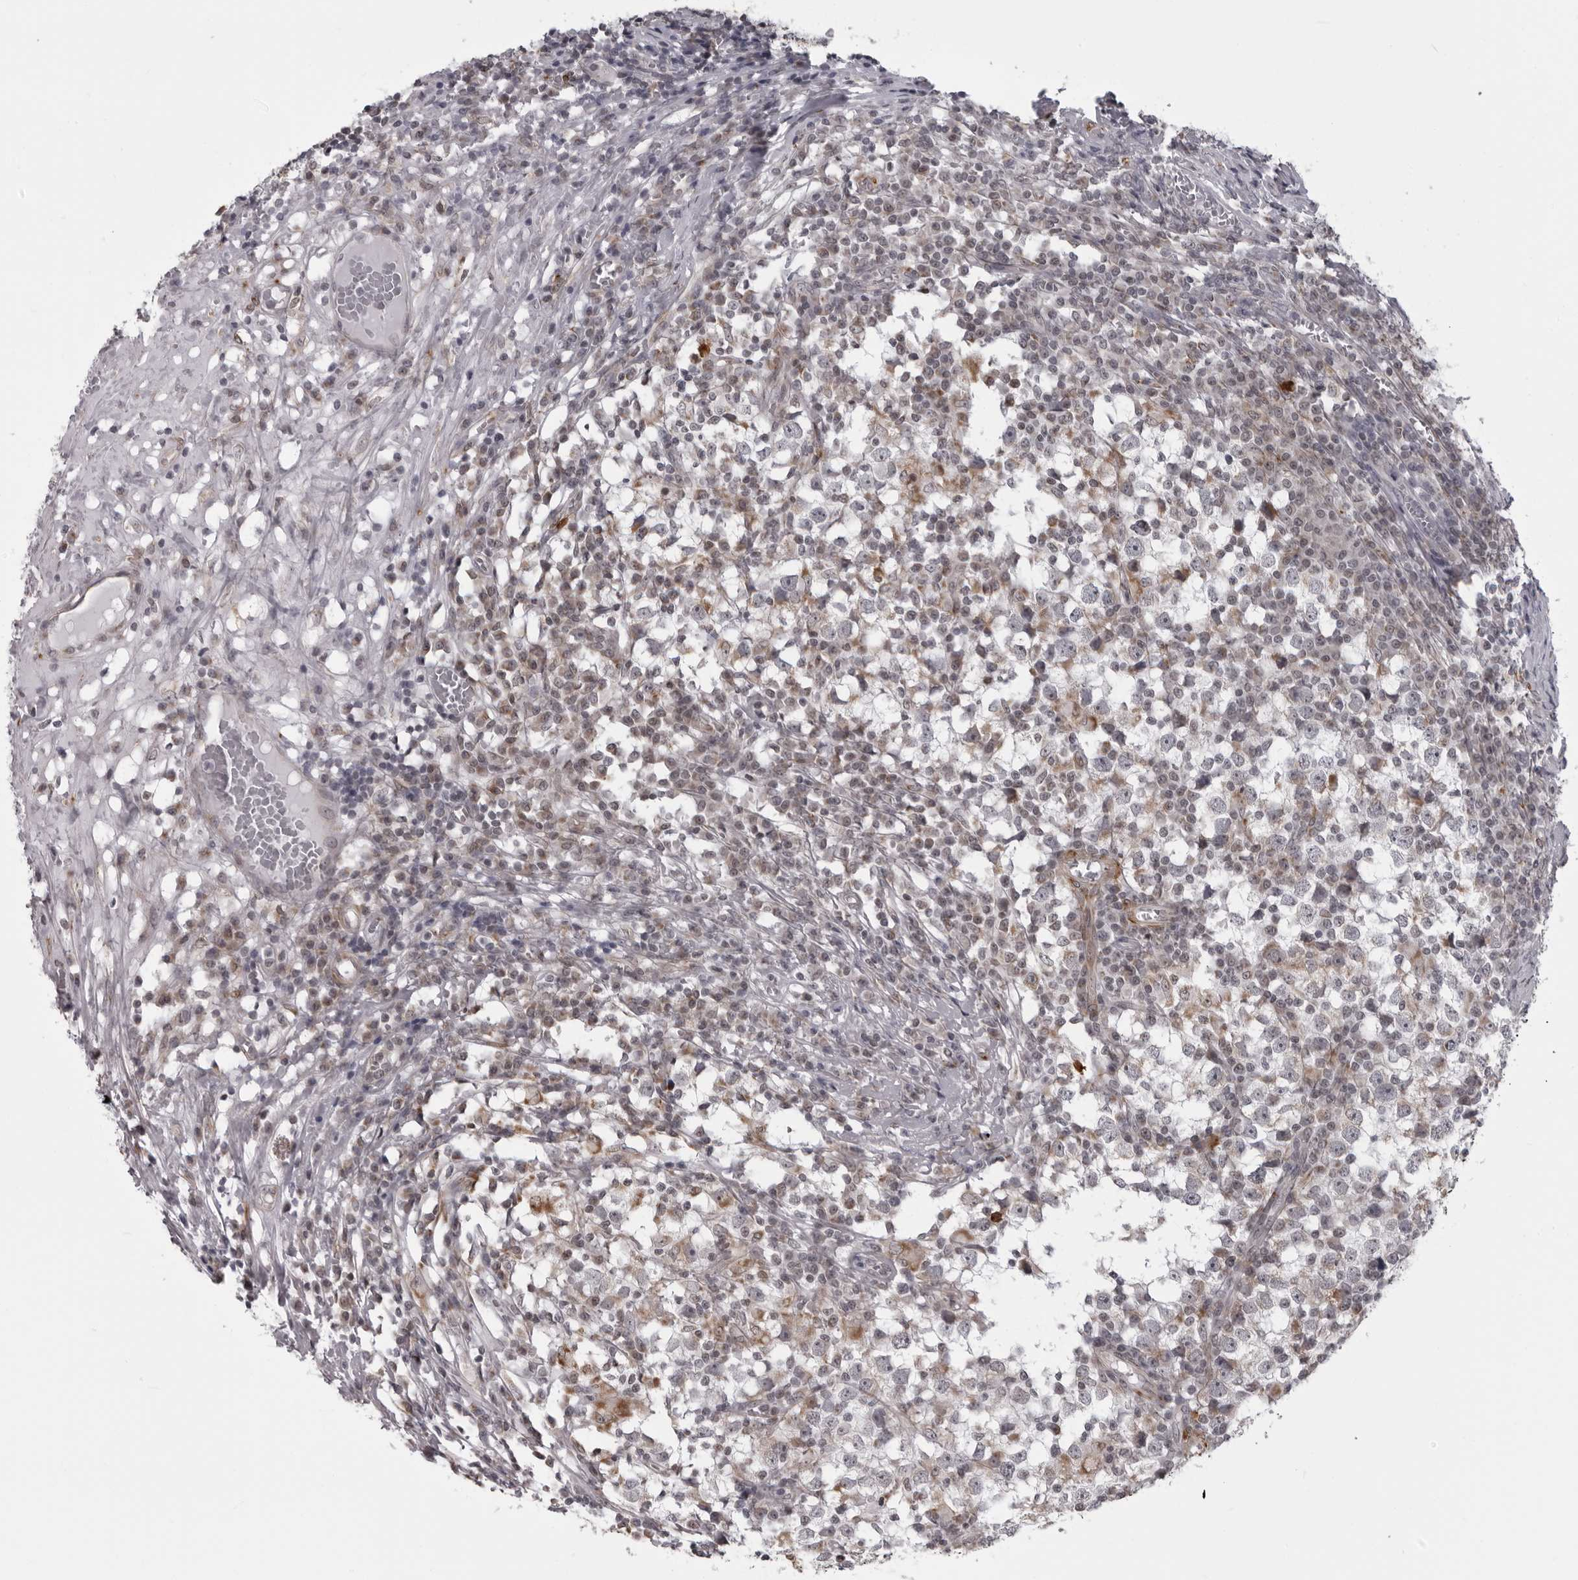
{"staining": {"intensity": "moderate", "quantity": "<25%", "location": "cytoplasmic/membranous"}, "tissue": "testis cancer", "cell_type": "Tumor cells", "image_type": "cancer", "snomed": [{"axis": "morphology", "description": "Seminoma, NOS"}, {"axis": "topography", "description": "Testis"}], "caption": "Immunohistochemical staining of testis seminoma exhibits low levels of moderate cytoplasmic/membranous positivity in about <25% of tumor cells. The protein is stained brown, and the nuclei are stained in blue (DAB IHC with brightfield microscopy, high magnification).", "gene": "RTCA", "patient": {"sex": "male", "age": 65}}